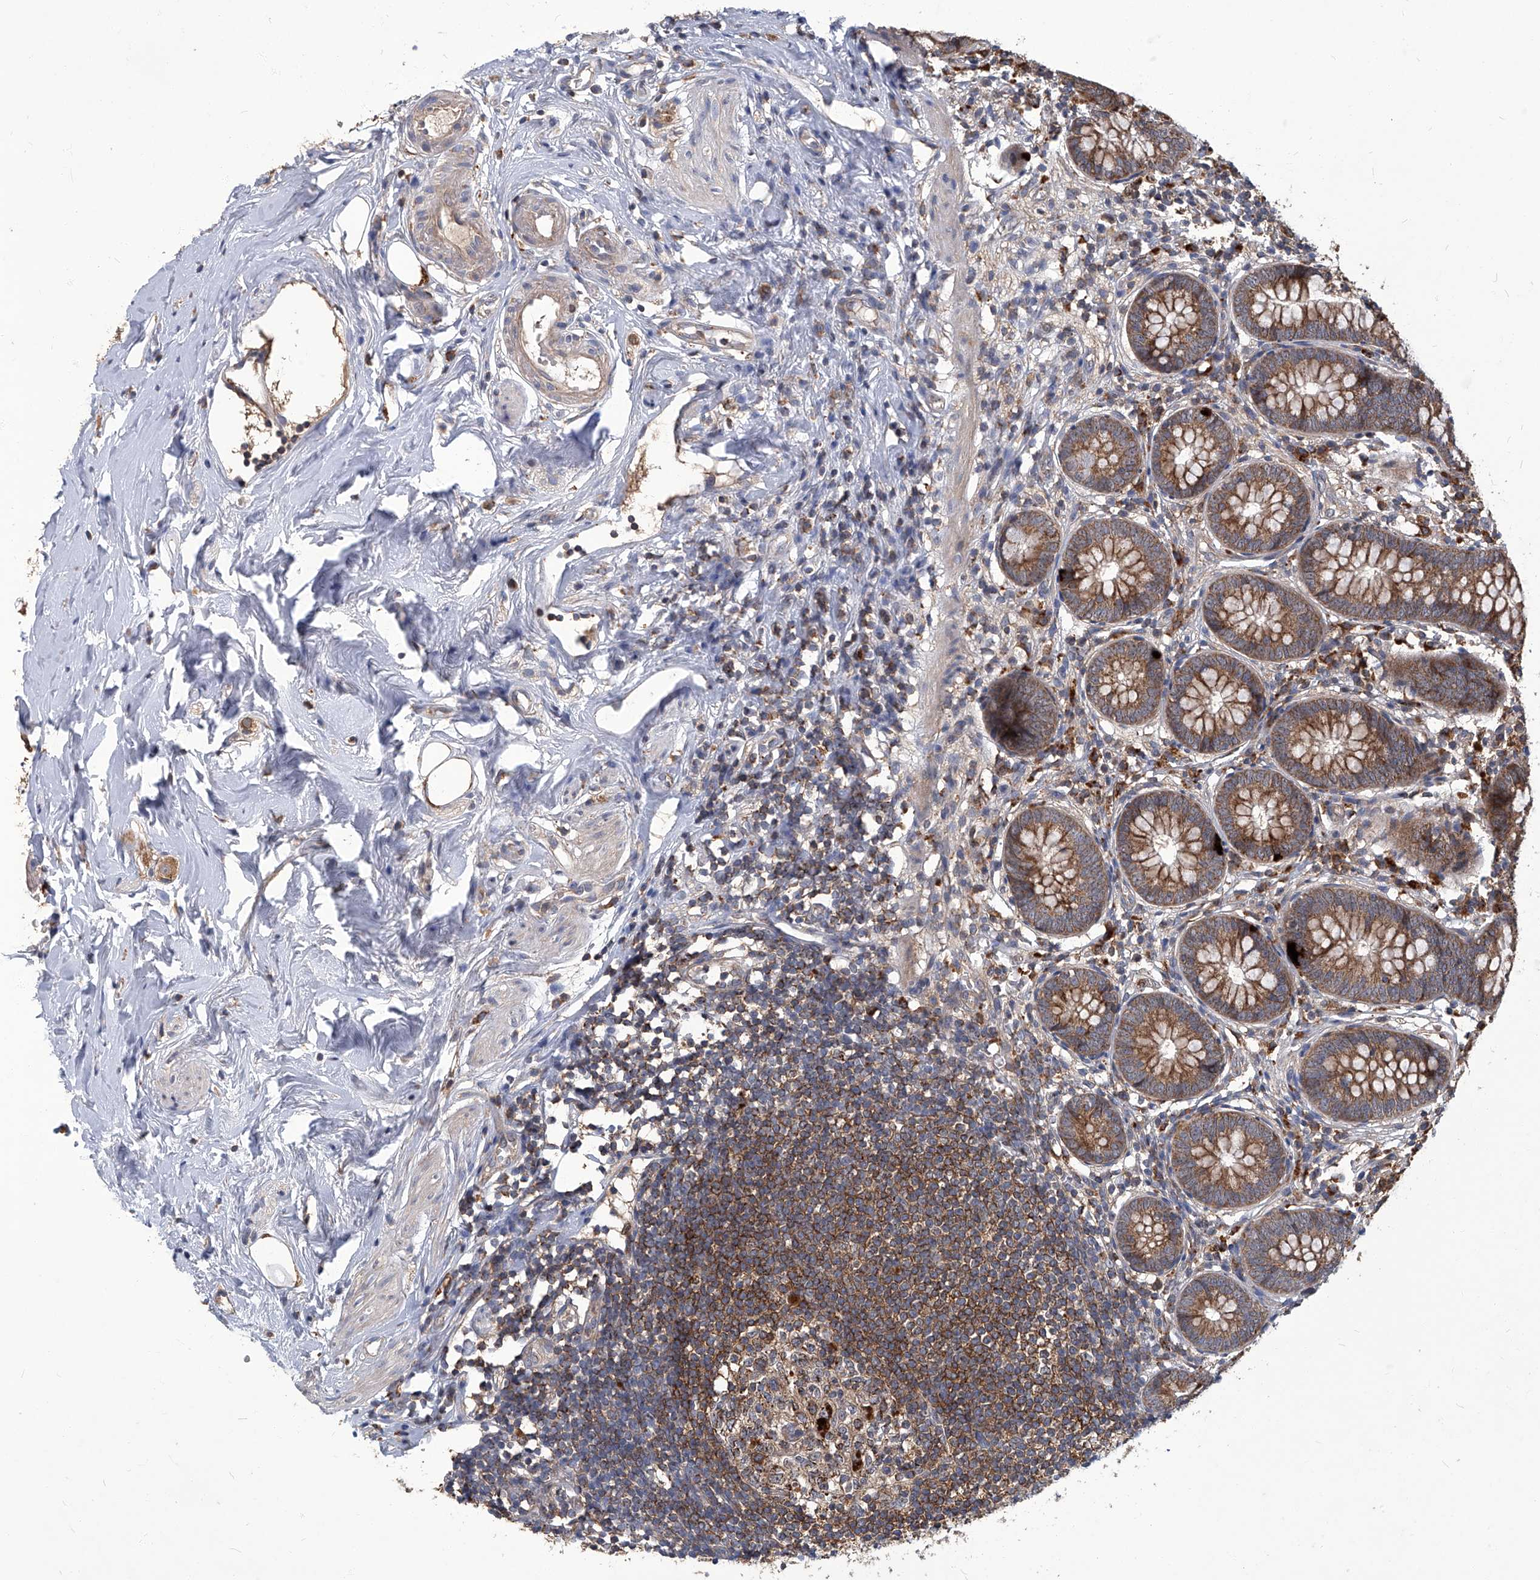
{"staining": {"intensity": "moderate", "quantity": ">75%", "location": "cytoplasmic/membranous"}, "tissue": "appendix", "cell_type": "Glandular cells", "image_type": "normal", "snomed": [{"axis": "morphology", "description": "Normal tissue, NOS"}, {"axis": "topography", "description": "Appendix"}], "caption": "An image showing moderate cytoplasmic/membranous positivity in approximately >75% of glandular cells in benign appendix, as visualized by brown immunohistochemical staining.", "gene": "TNFRSF13B", "patient": {"sex": "female", "age": 62}}